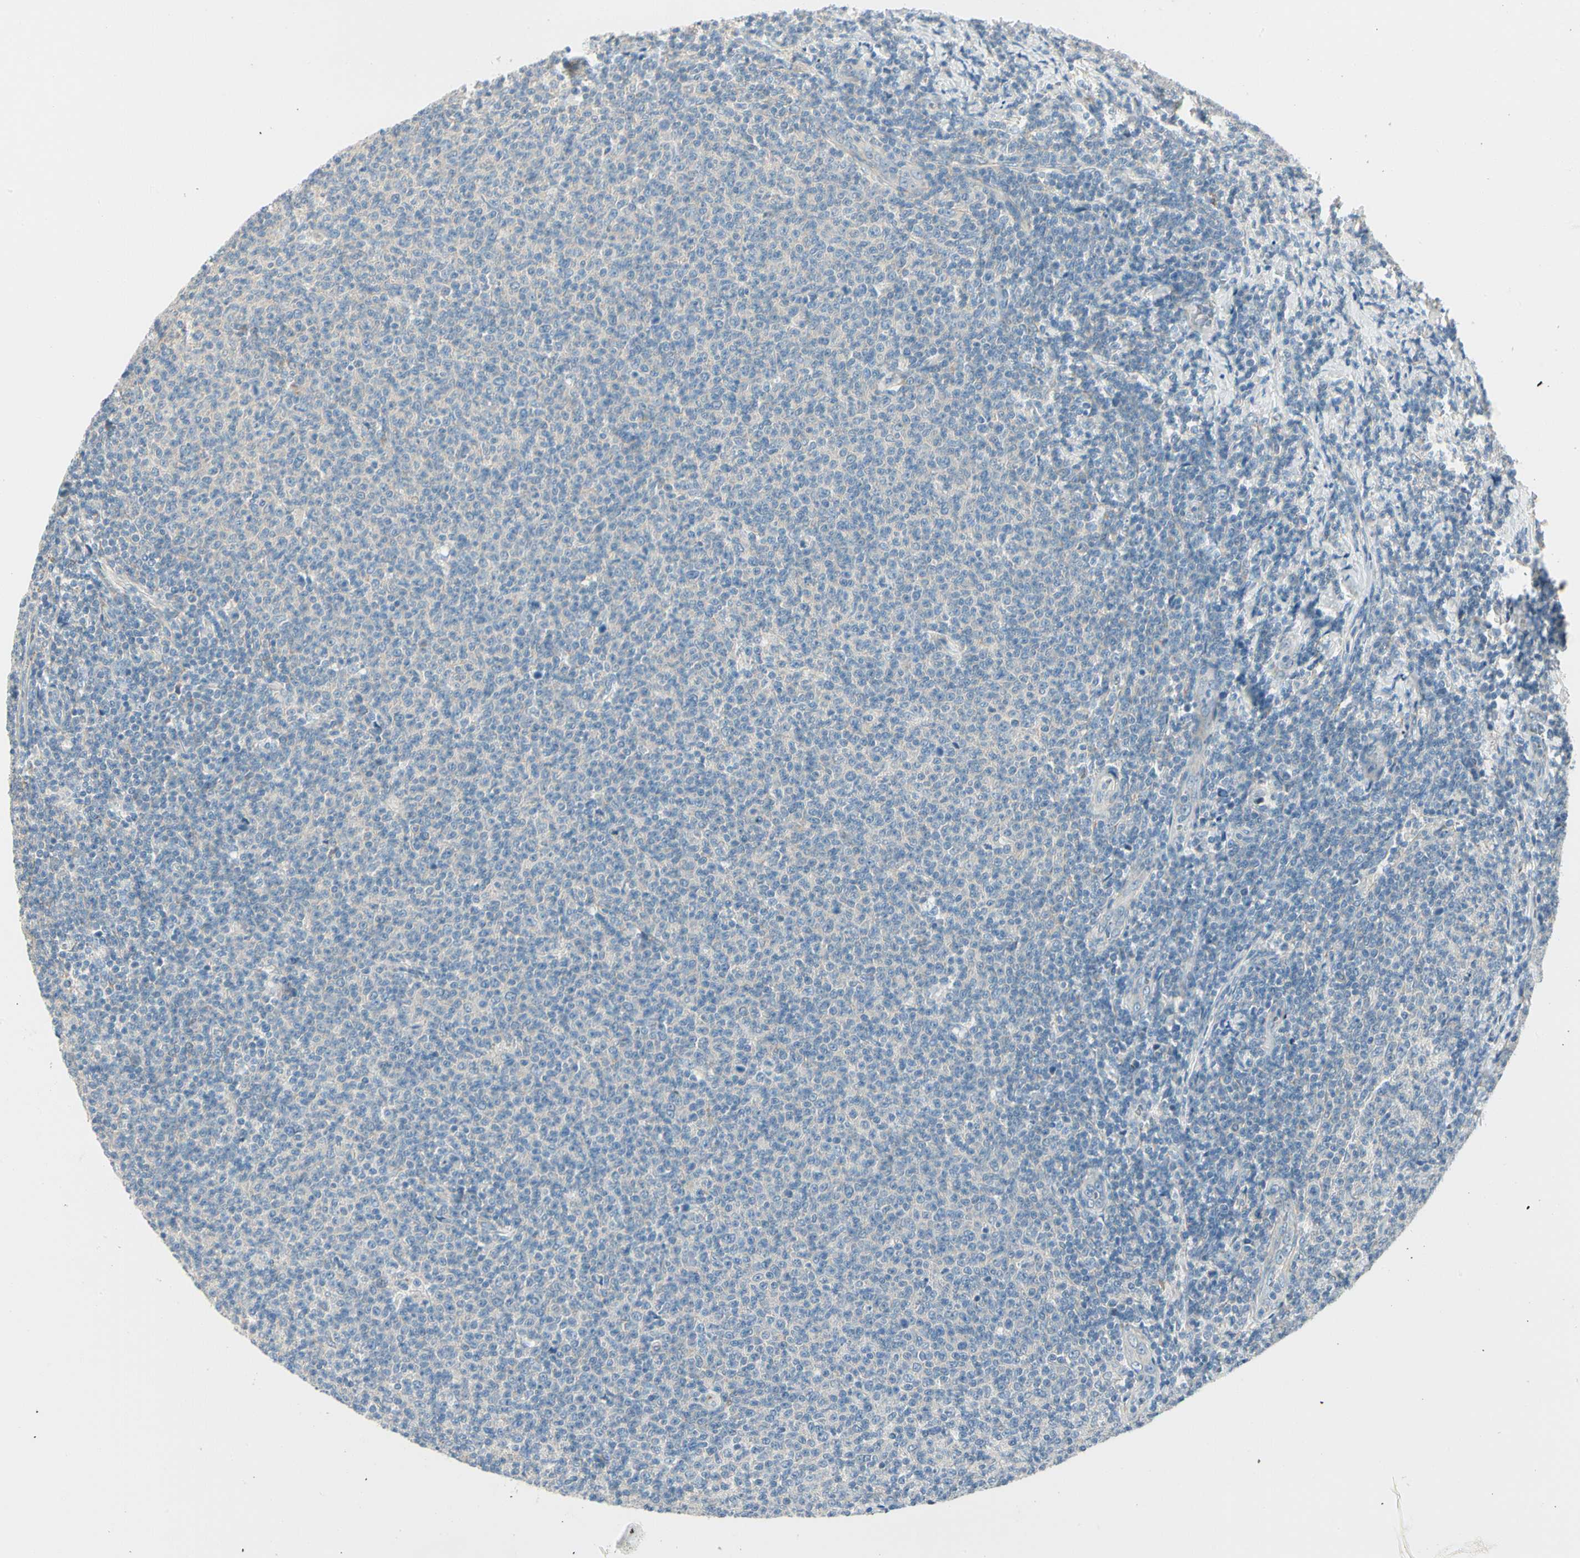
{"staining": {"intensity": "negative", "quantity": "none", "location": "none"}, "tissue": "lymphoma", "cell_type": "Tumor cells", "image_type": "cancer", "snomed": [{"axis": "morphology", "description": "Malignant lymphoma, non-Hodgkin's type, Low grade"}, {"axis": "topography", "description": "Lymph node"}], "caption": "A high-resolution histopathology image shows IHC staining of low-grade malignant lymphoma, non-Hodgkin's type, which shows no significant staining in tumor cells. (Immunohistochemistry (ihc), brightfield microscopy, high magnification).", "gene": "DUSP12", "patient": {"sex": "male", "age": 66}}